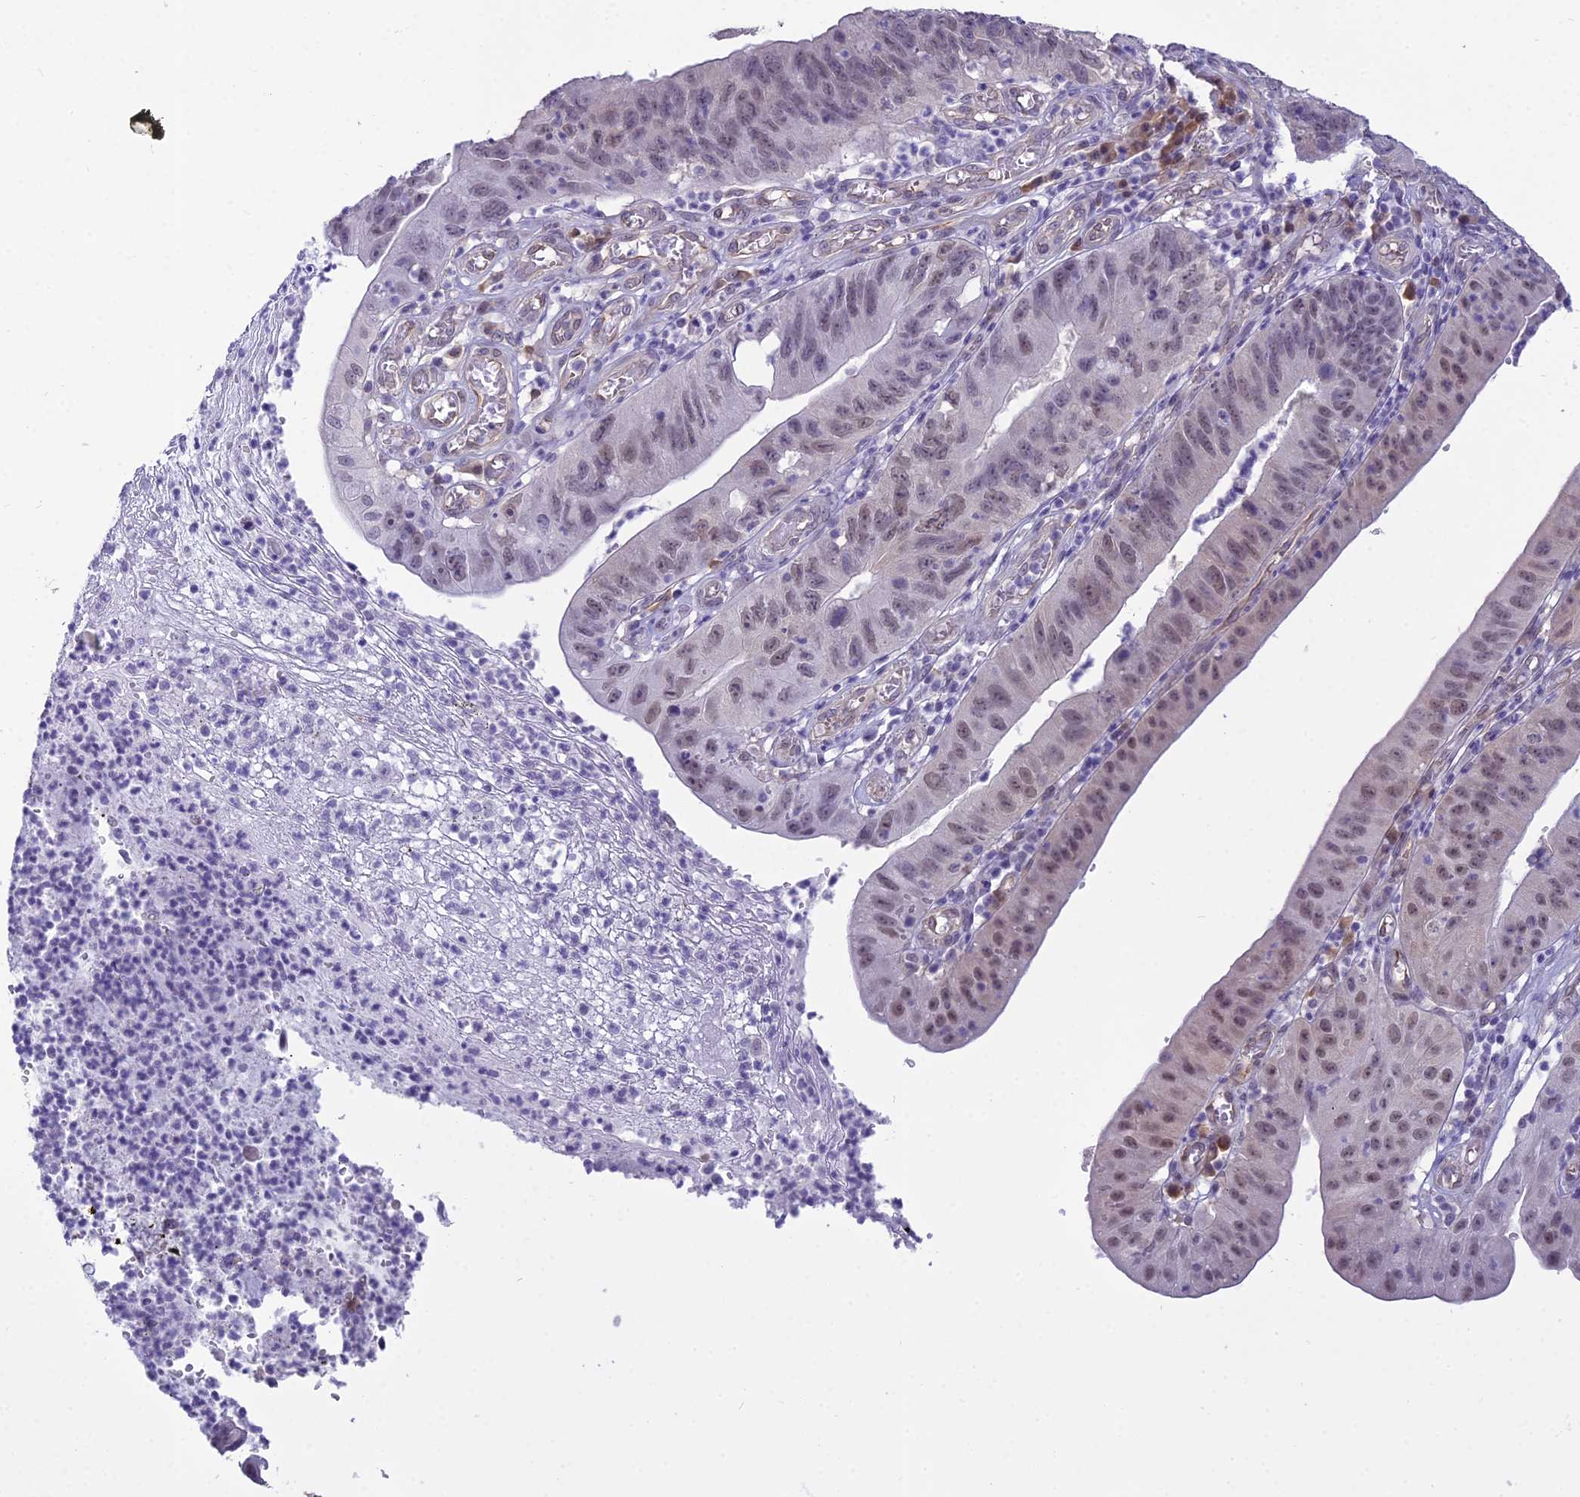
{"staining": {"intensity": "weak", "quantity": "25%-75%", "location": "nuclear"}, "tissue": "stomach cancer", "cell_type": "Tumor cells", "image_type": "cancer", "snomed": [{"axis": "morphology", "description": "Adenocarcinoma, NOS"}, {"axis": "topography", "description": "Stomach"}], "caption": "DAB immunohistochemical staining of human stomach cancer shows weak nuclear protein expression in approximately 25%-75% of tumor cells.", "gene": "BLNK", "patient": {"sex": "male", "age": 59}}